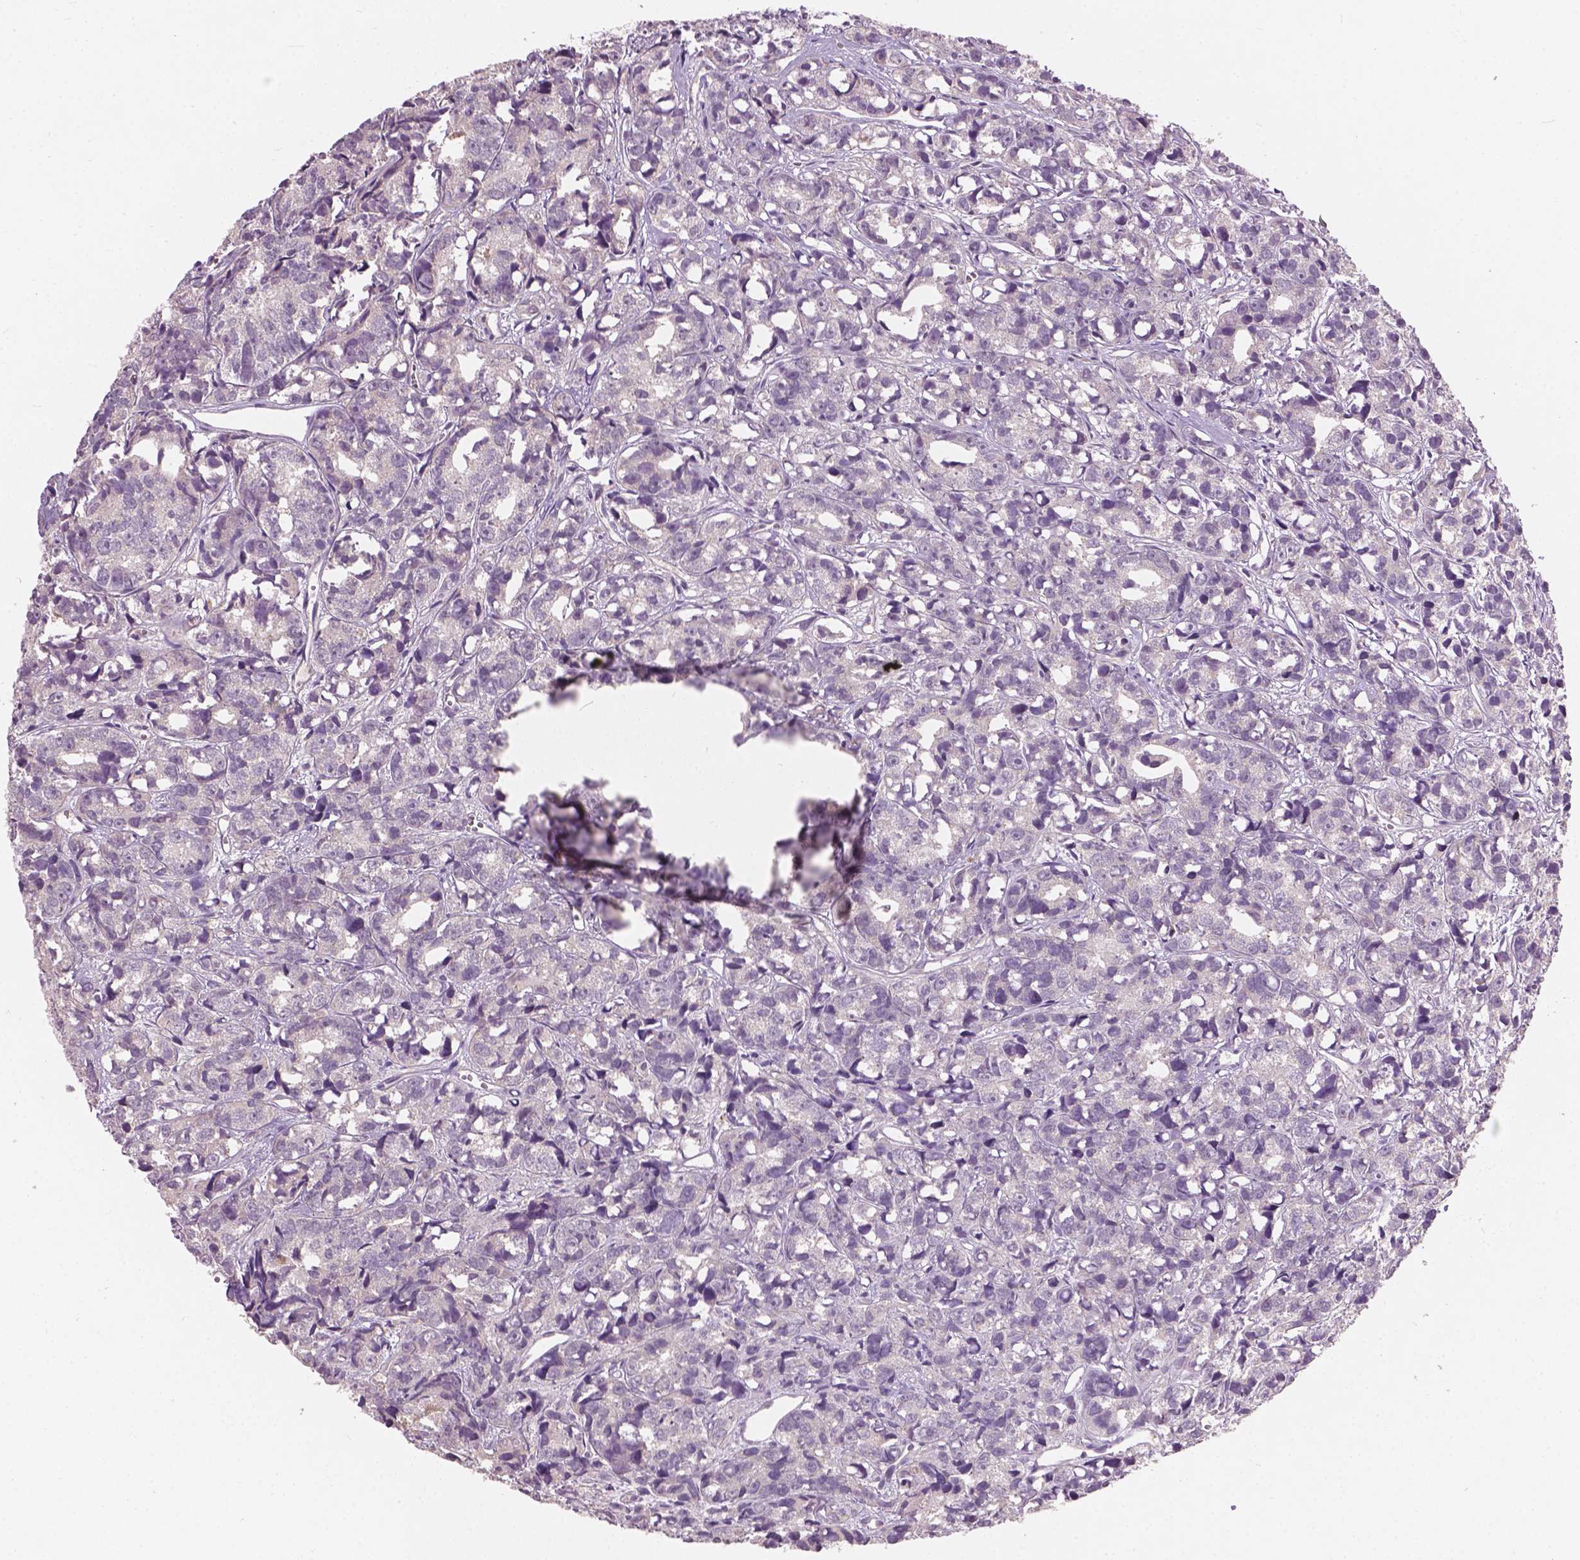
{"staining": {"intensity": "negative", "quantity": "none", "location": "none"}, "tissue": "prostate cancer", "cell_type": "Tumor cells", "image_type": "cancer", "snomed": [{"axis": "morphology", "description": "Adenocarcinoma, High grade"}, {"axis": "topography", "description": "Prostate"}], "caption": "IHC of prostate high-grade adenocarcinoma shows no staining in tumor cells.", "gene": "KRT17", "patient": {"sex": "male", "age": 77}}